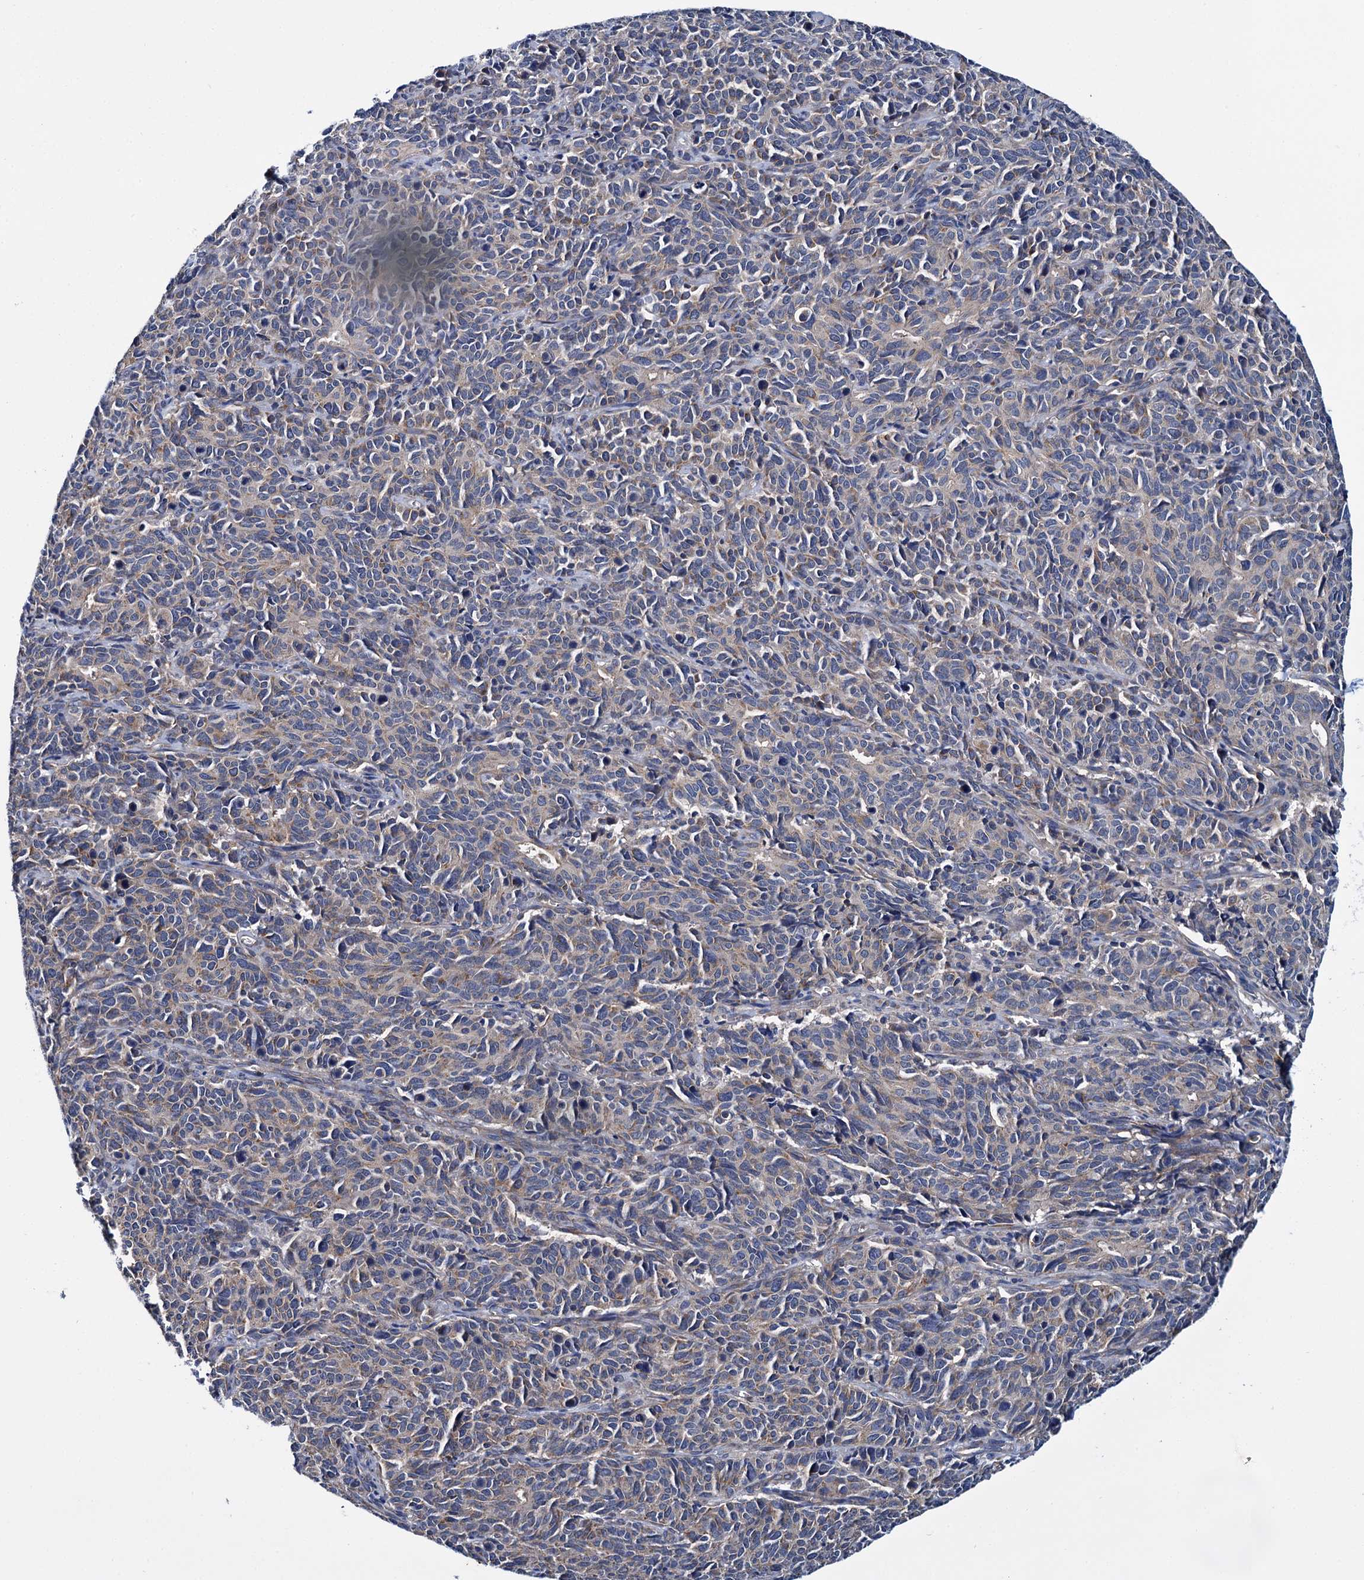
{"staining": {"intensity": "weak", "quantity": "25%-75%", "location": "cytoplasmic/membranous"}, "tissue": "cervical cancer", "cell_type": "Tumor cells", "image_type": "cancer", "snomed": [{"axis": "morphology", "description": "Squamous cell carcinoma, NOS"}, {"axis": "topography", "description": "Cervix"}], "caption": "Immunohistochemistry (IHC) of human cervical squamous cell carcinoma exhibits low levels of weak cytoplasmic/membranous positivity in about 25%-75% of tumor cells. (brown staining indicates protein expression, while blue staining denotes nuclei).", "gene": "CEP295", "patient": {"sex": "female", "age": 60}}